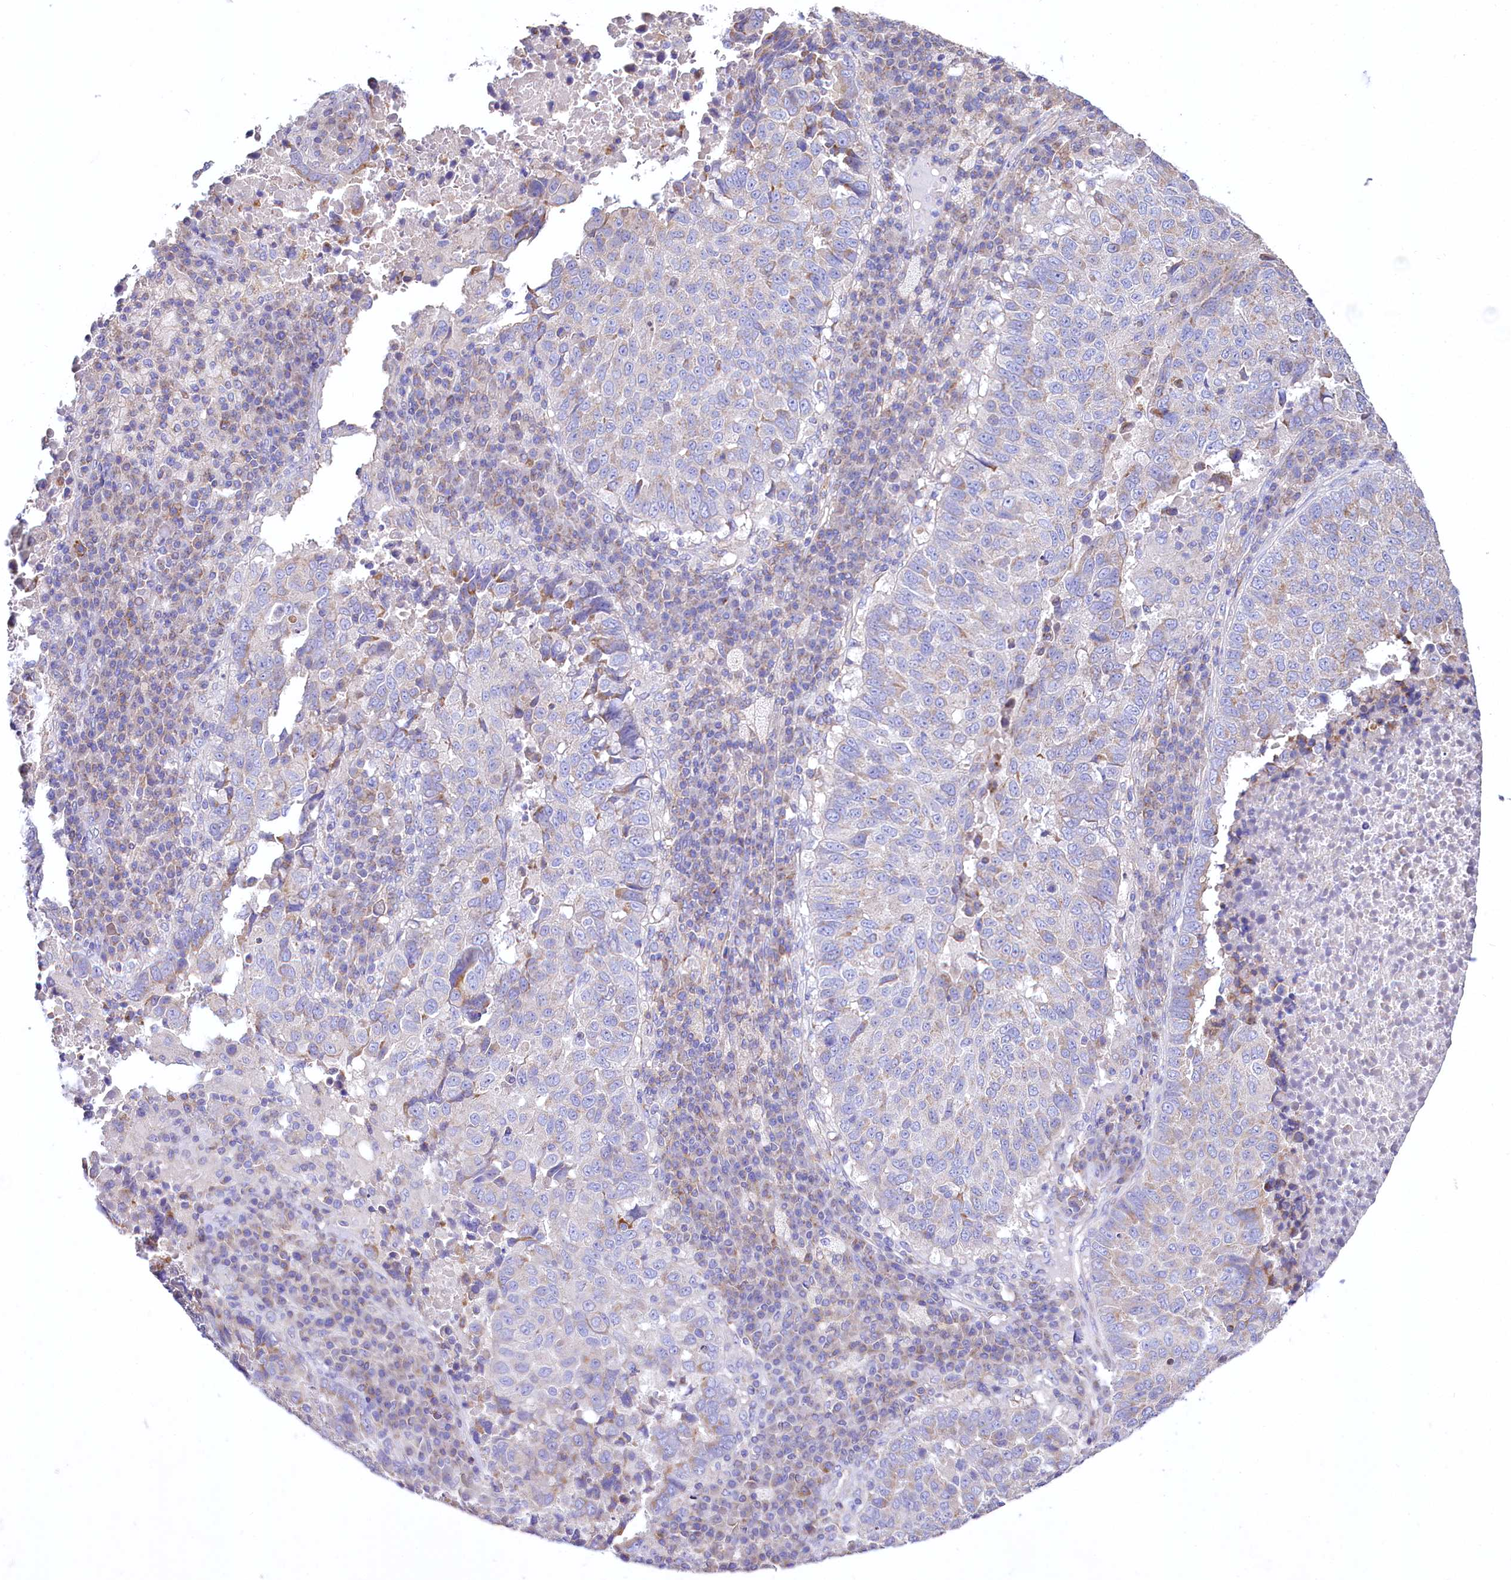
{"staining": {"intensity": "moderate", "quantity": "<25%", "location": "cytoplasmic/membranous"}, "tissue": "lung cancer", "cell_type": "Tumor cells", "image_type": "cancer", "snomed": [{"axis": "morphology", "description": "Squamous cell carcinoma, NOS"}, {"axis": "topography", "description": "Lung"}], "caption": "Squamous cell carcinoma (lung) was stained to show a protein in brown. There is low levels of moderate cytoplasmic/membranous staining in about <25% of tumor cells.", "gene": "CEP295", "patient": {"sex": "male", "age": 73}}